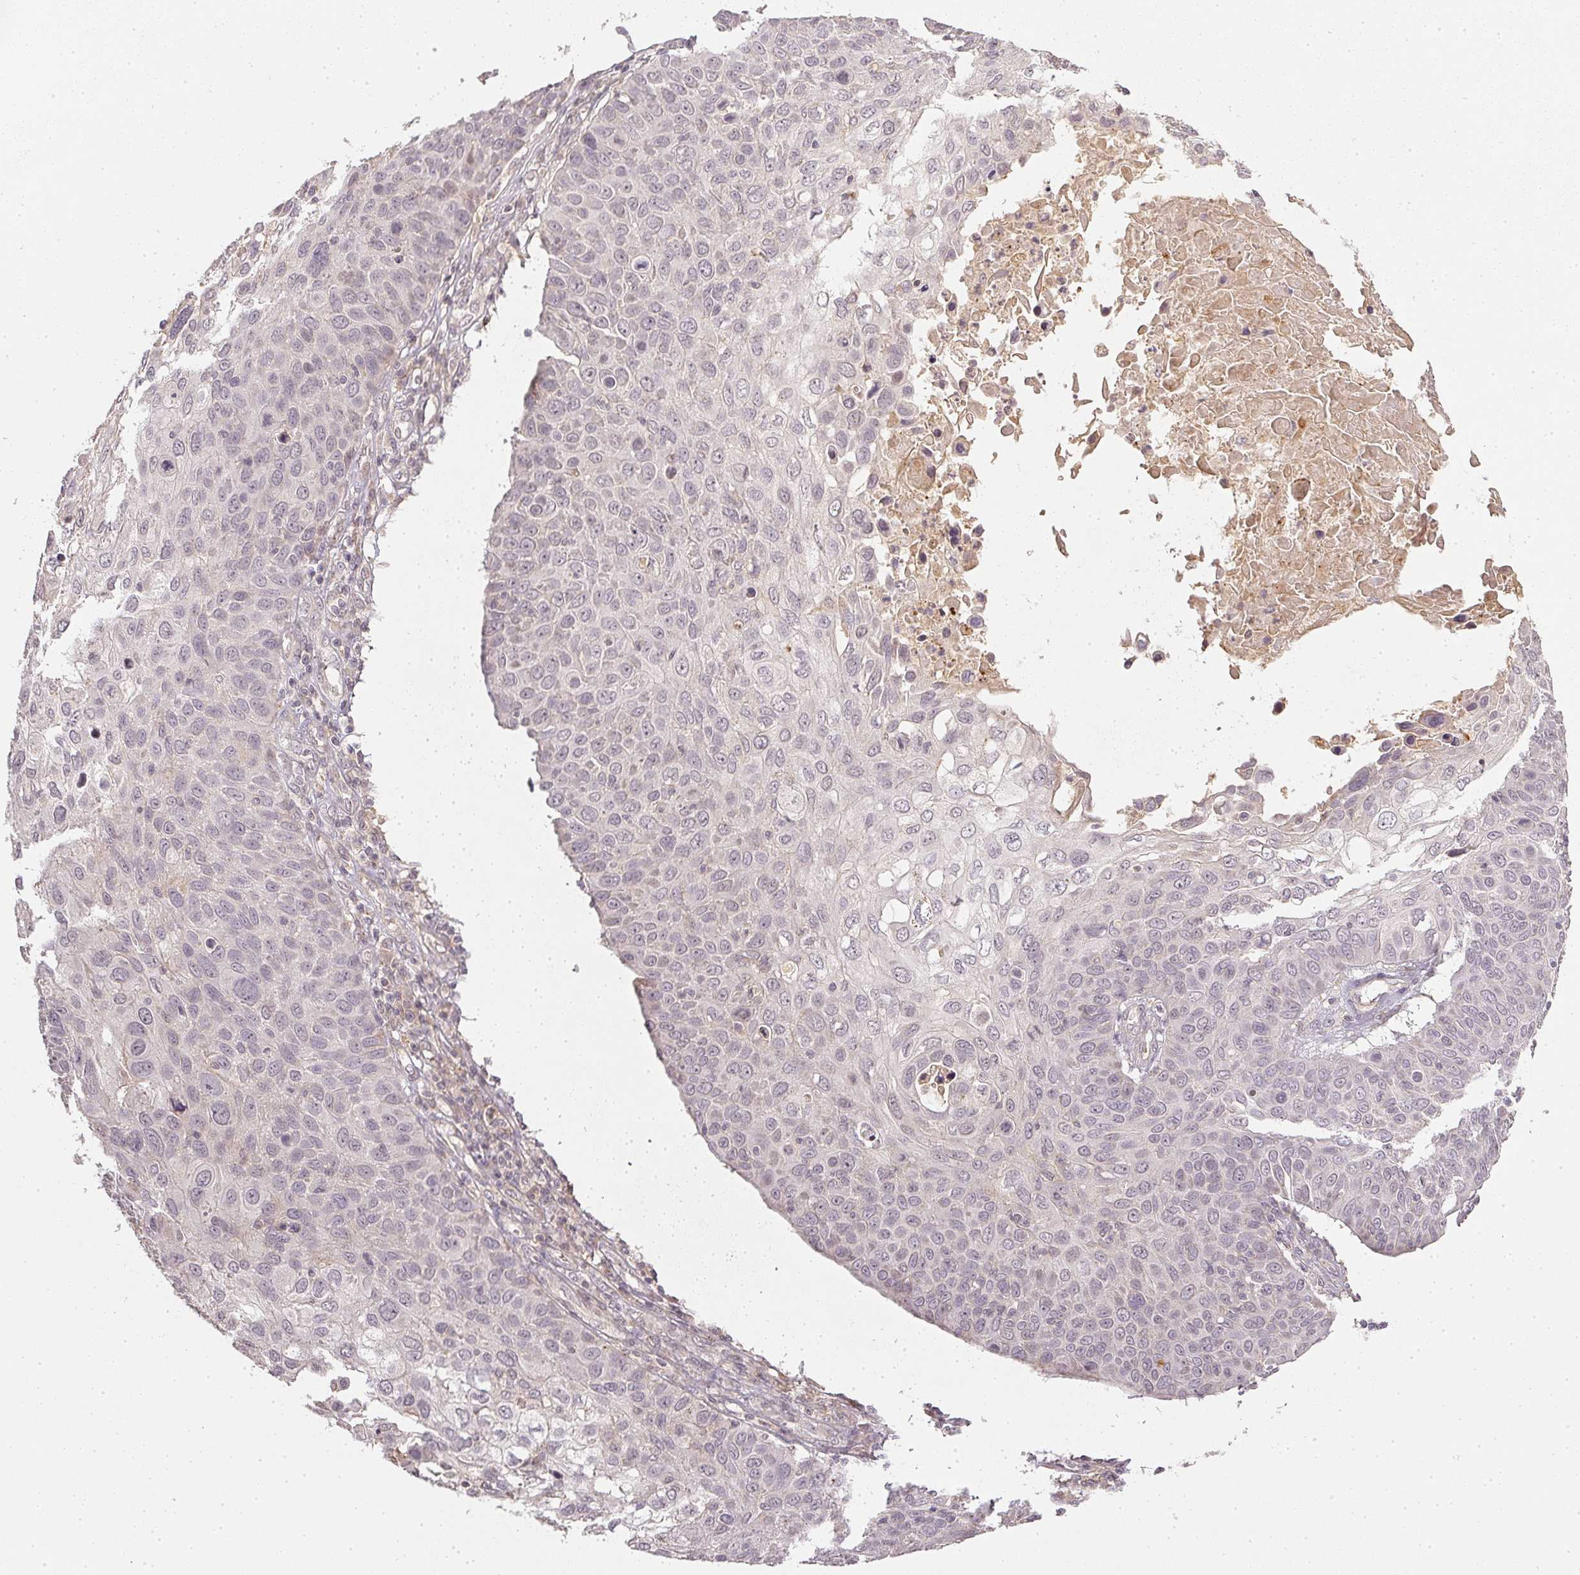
{"staining": {"intensity": "negative", "quantity": "none", "location": "none"}, "tissue": "skin cancer", "cell_type": "Tumor cells", "image_type": "cancer", "snomed": [{"axis": "morphology", "description": "Squamous cell carcinoma, NOS"}, {"axis": "topography", "description": "Skin"}], "caption": "This is an immunohistochemistry (IHC) image of squamous cell carcinoma (skin). There is no positivity in tumor cells.", "gene": "SERPINE1", "patient": {"sex": "male", "age": 87}}